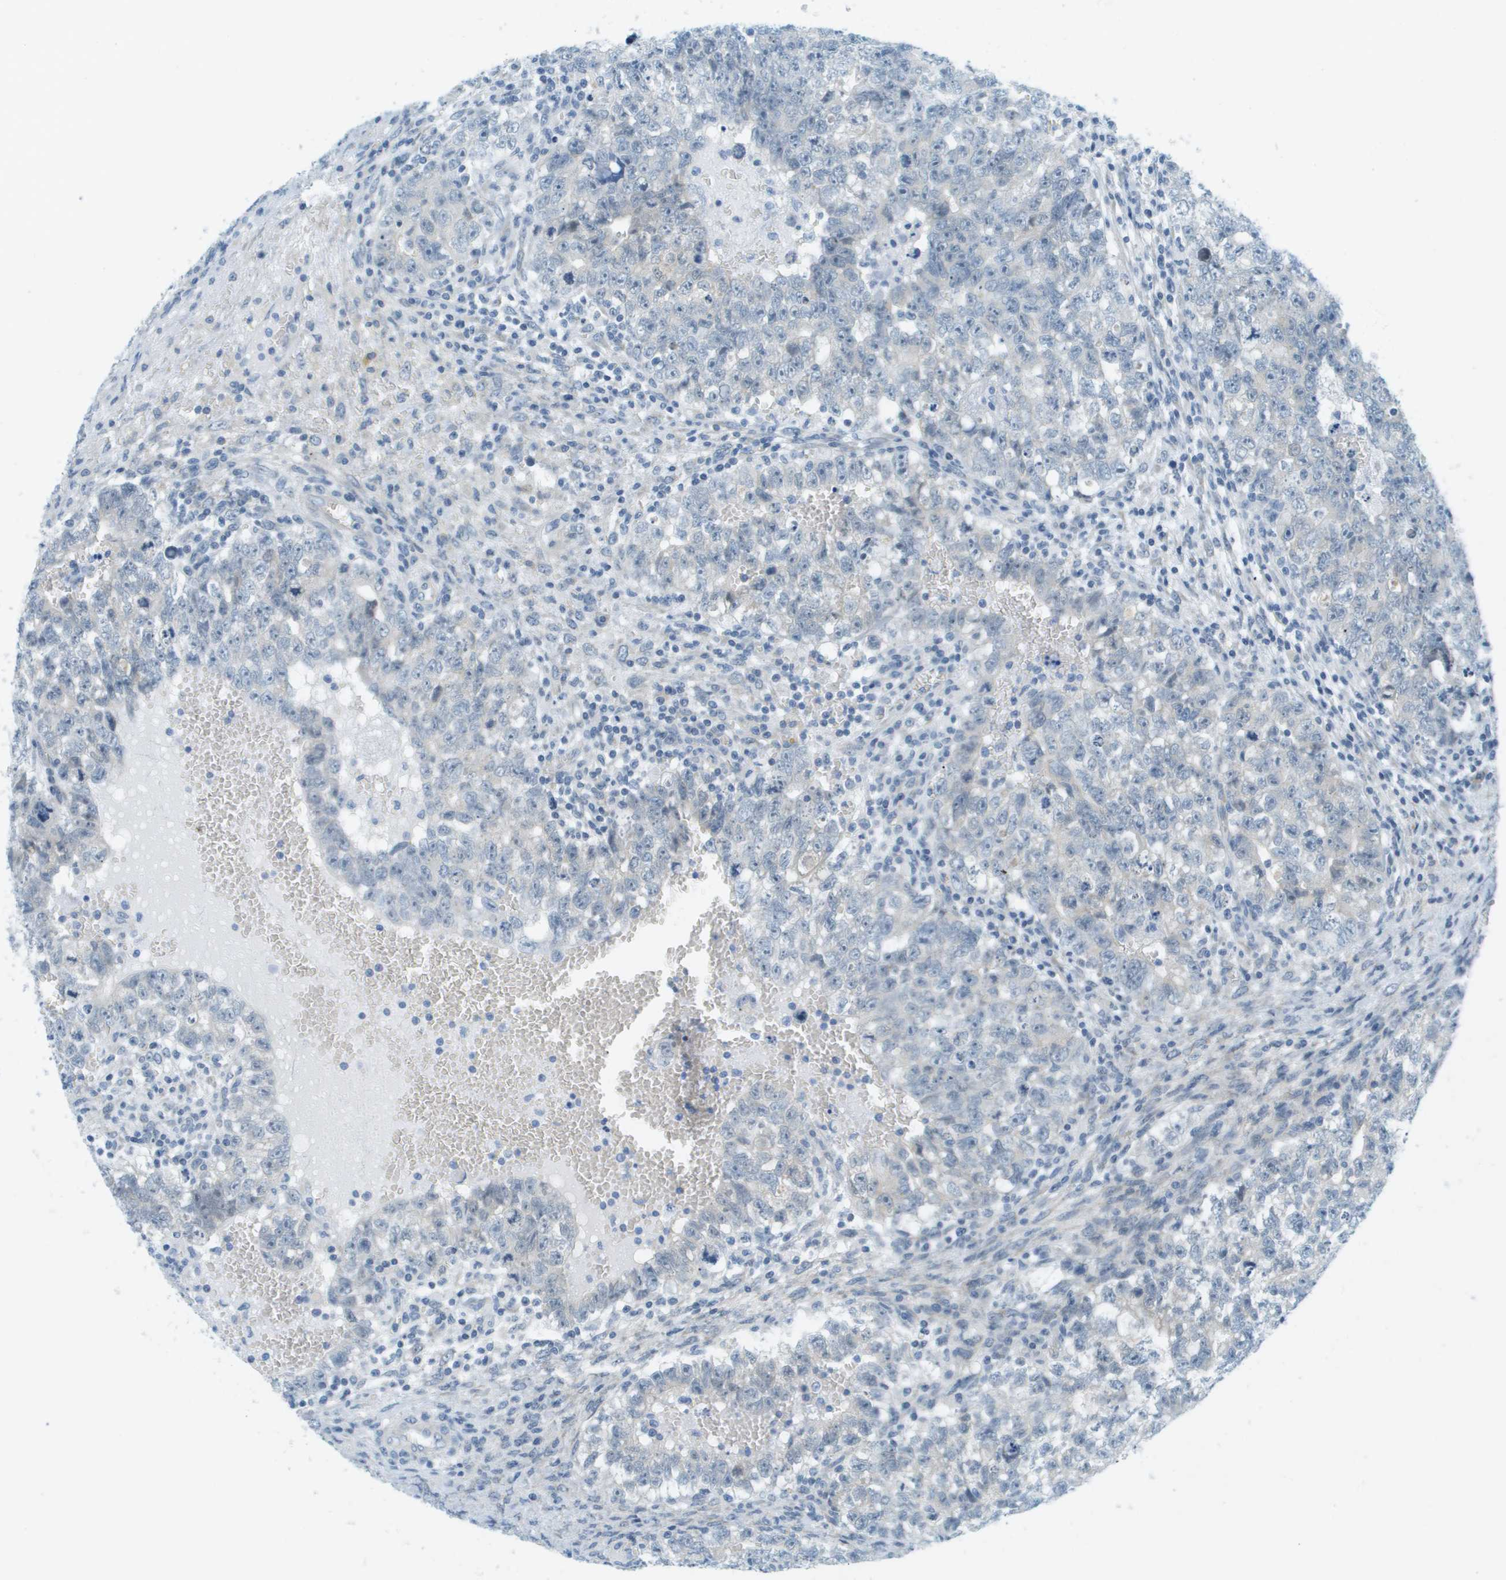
{"staining": {"intensity": "negative", "quantity": "none", "location": "none"}, "tissue": "testis cancer", "cell_type": "Tumor cells", "image_type": "cancer", "snomed": [{"axis": "morphology", "description": "Seminoma, NOS"}, {"axis": "morphology", "description": "Carcinoma, Embryonal, NOS"}, {"axis": "topography", "description": "Testis"}], "caption": "A high-resolution histopathology image shows IHC staining of testis cancer, which shows no significant expression in tumor cells.", "gene": "SMYD5", "patient": {"sex": "male", "age": 38}}